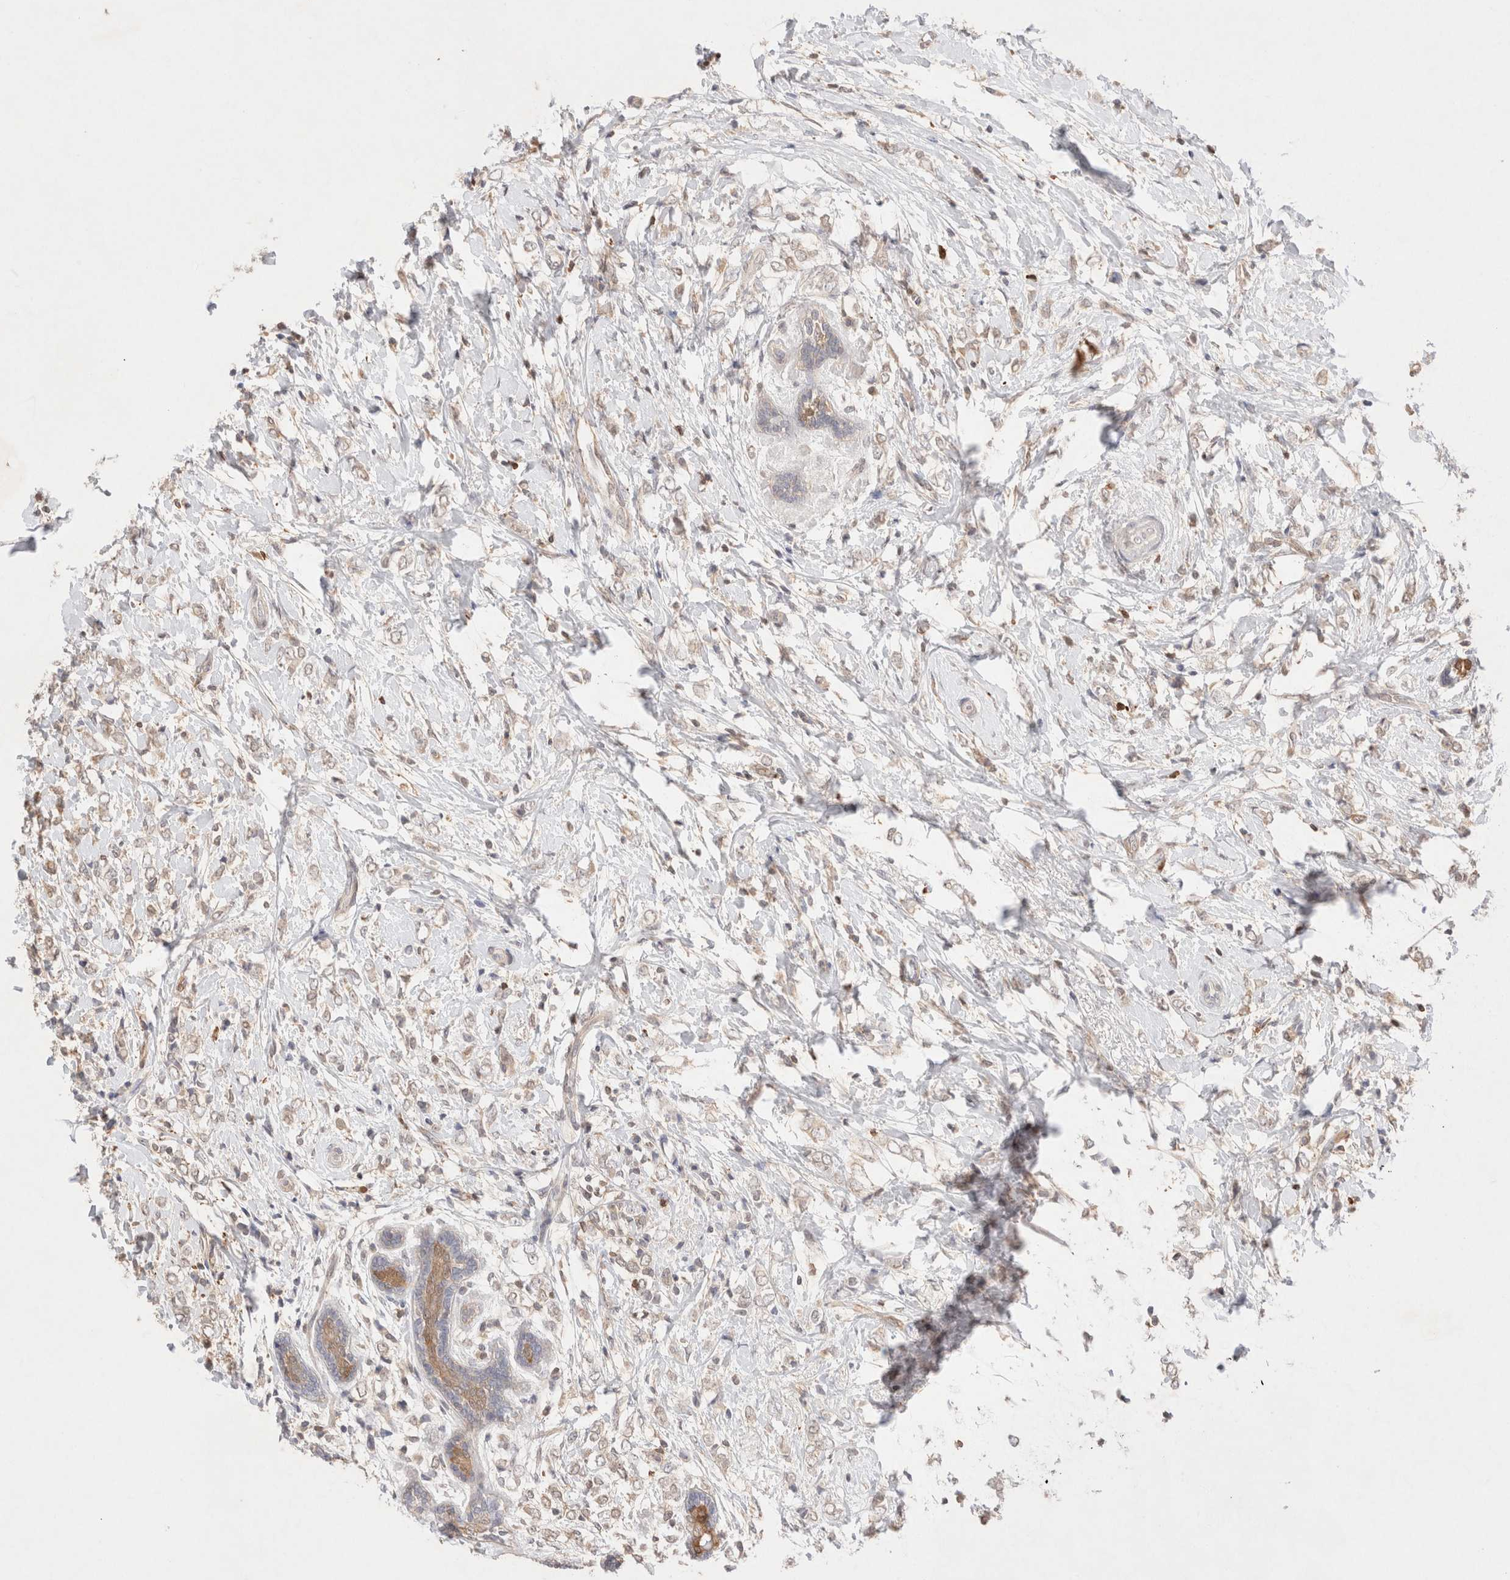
{"staining": {"intensity": "weak", "quantity": "25%-75%", "location": "cytoplasmic/membranous"}, "tissue": "breast cancer", "cell_type": "Tumor cells", "image_type": "cancer", "snomed": [{"axis": "morphology", "description": "Normal tissue, NOS"}, {"axis": "morphology", "description": "Lobular carcinoma"}, {"axis": "topography", "description": "Breast"}], "caption": "Immunohistochemistry (DAB (3,3'-diaminobenzidine)) staining of human lobular carcinoma (breast) shows weak cytoplasmic/membranous protein staining in approximately 25%-75% of tumor cells. Using DAB (3,3'-diaminobenzidine) (brown) and hematoxylin (blue) stains, captured at high magnification using brightfield microscopy.", "gene": "STARD10", "patient": {"sex": "female", "age": 47}}